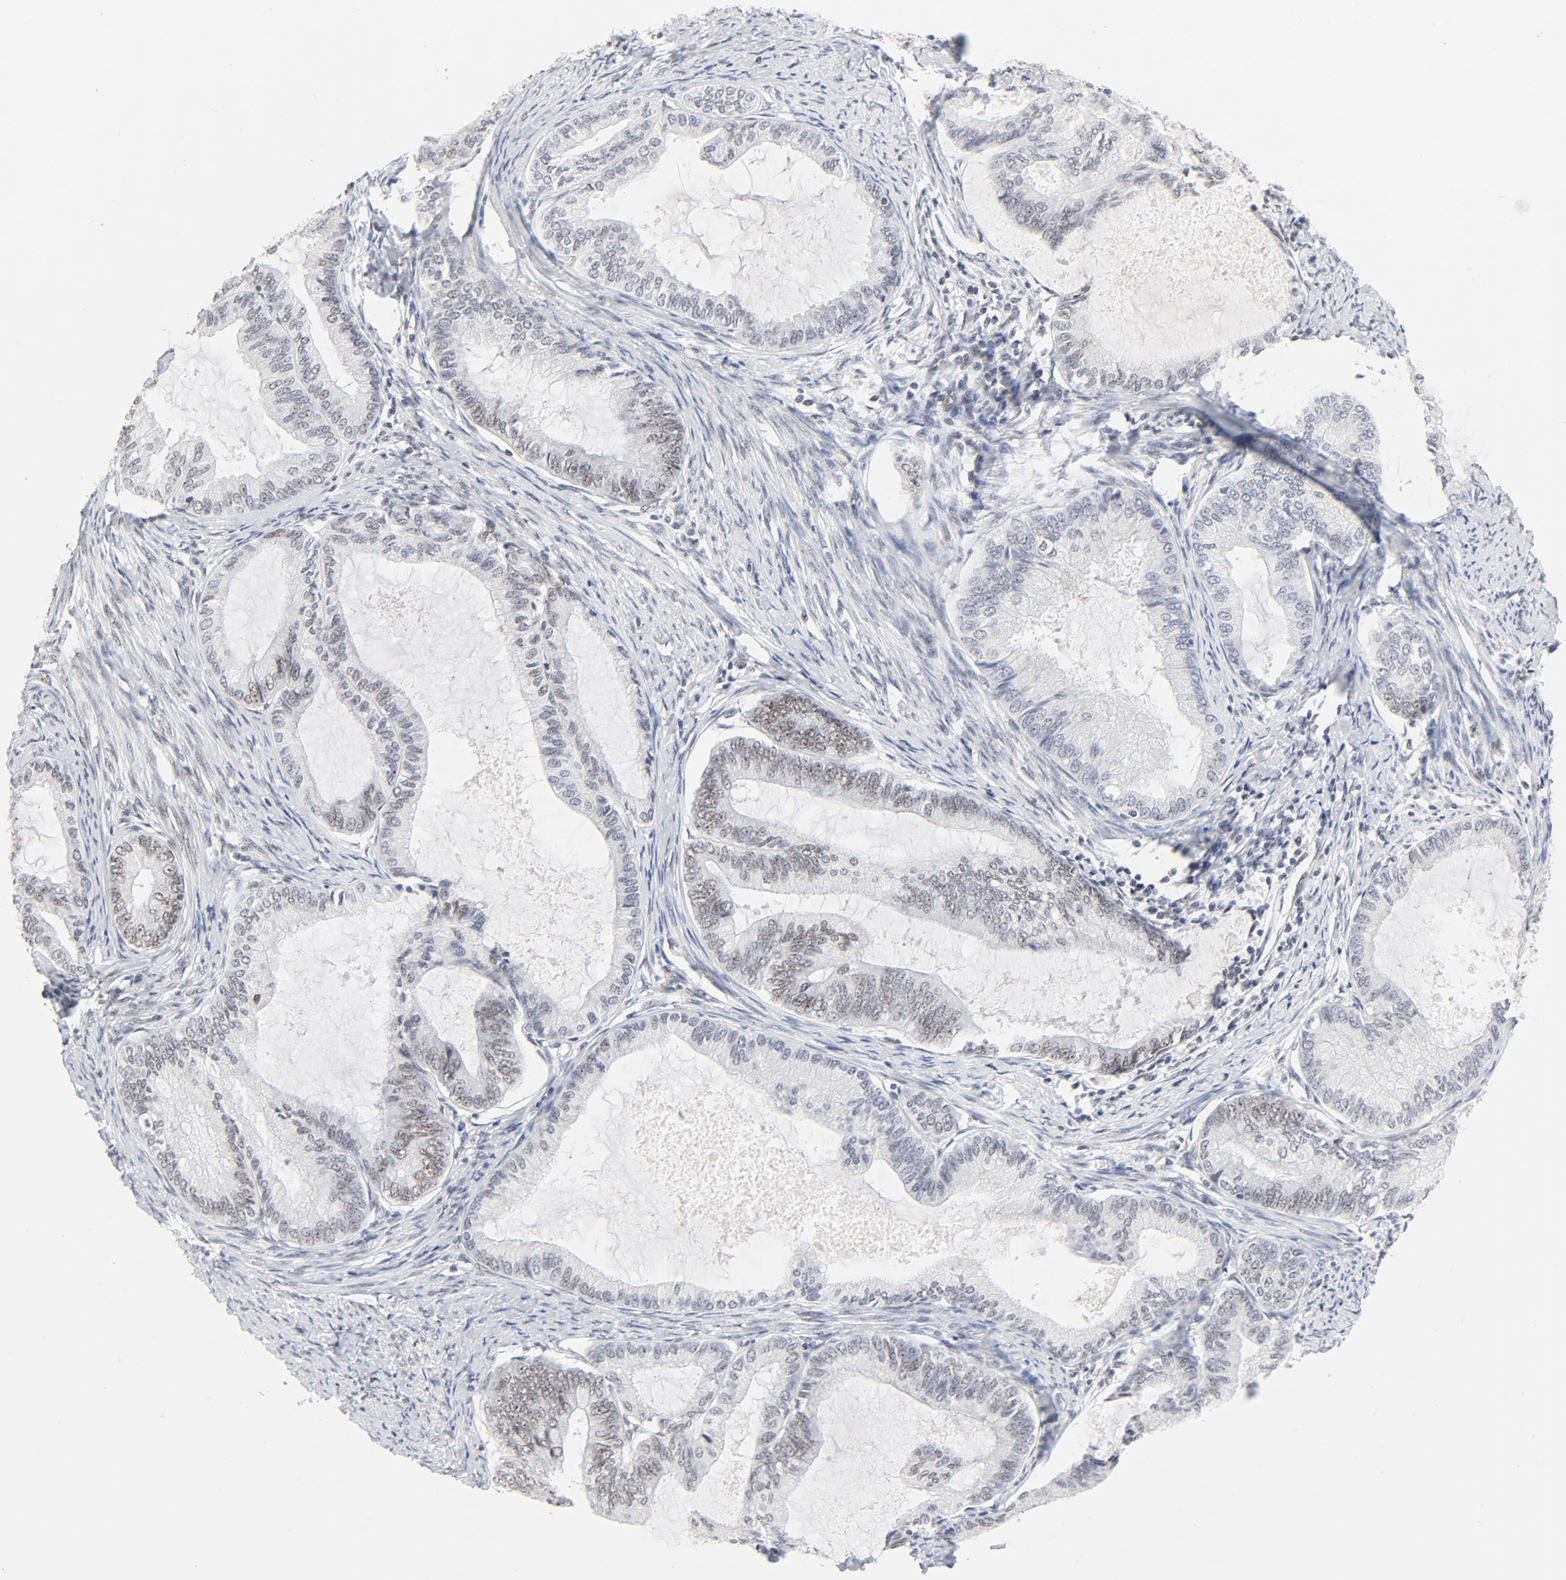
{"staining": {"intensity": "weak", "quantity": "25%-75%", "location": "nuclear"}, "tissue": "endometrial cancer", "cell_type": "Tumor cells", "image_type": "cancer", "snomed": [{"axis": "morphology", "description": "Adenocarcinoma, NOS"}, {"axis": "topography", "description": "Endometrium"}], "caption": "About 25%-75% of tumor cells in human adenocarcinoma (endometrial) reveal weak nuclear protein staining as visualized by brown immunohistochemical staining.", "gene": "GTF2H1", "patient": {"sex": "female", "age": 86}}